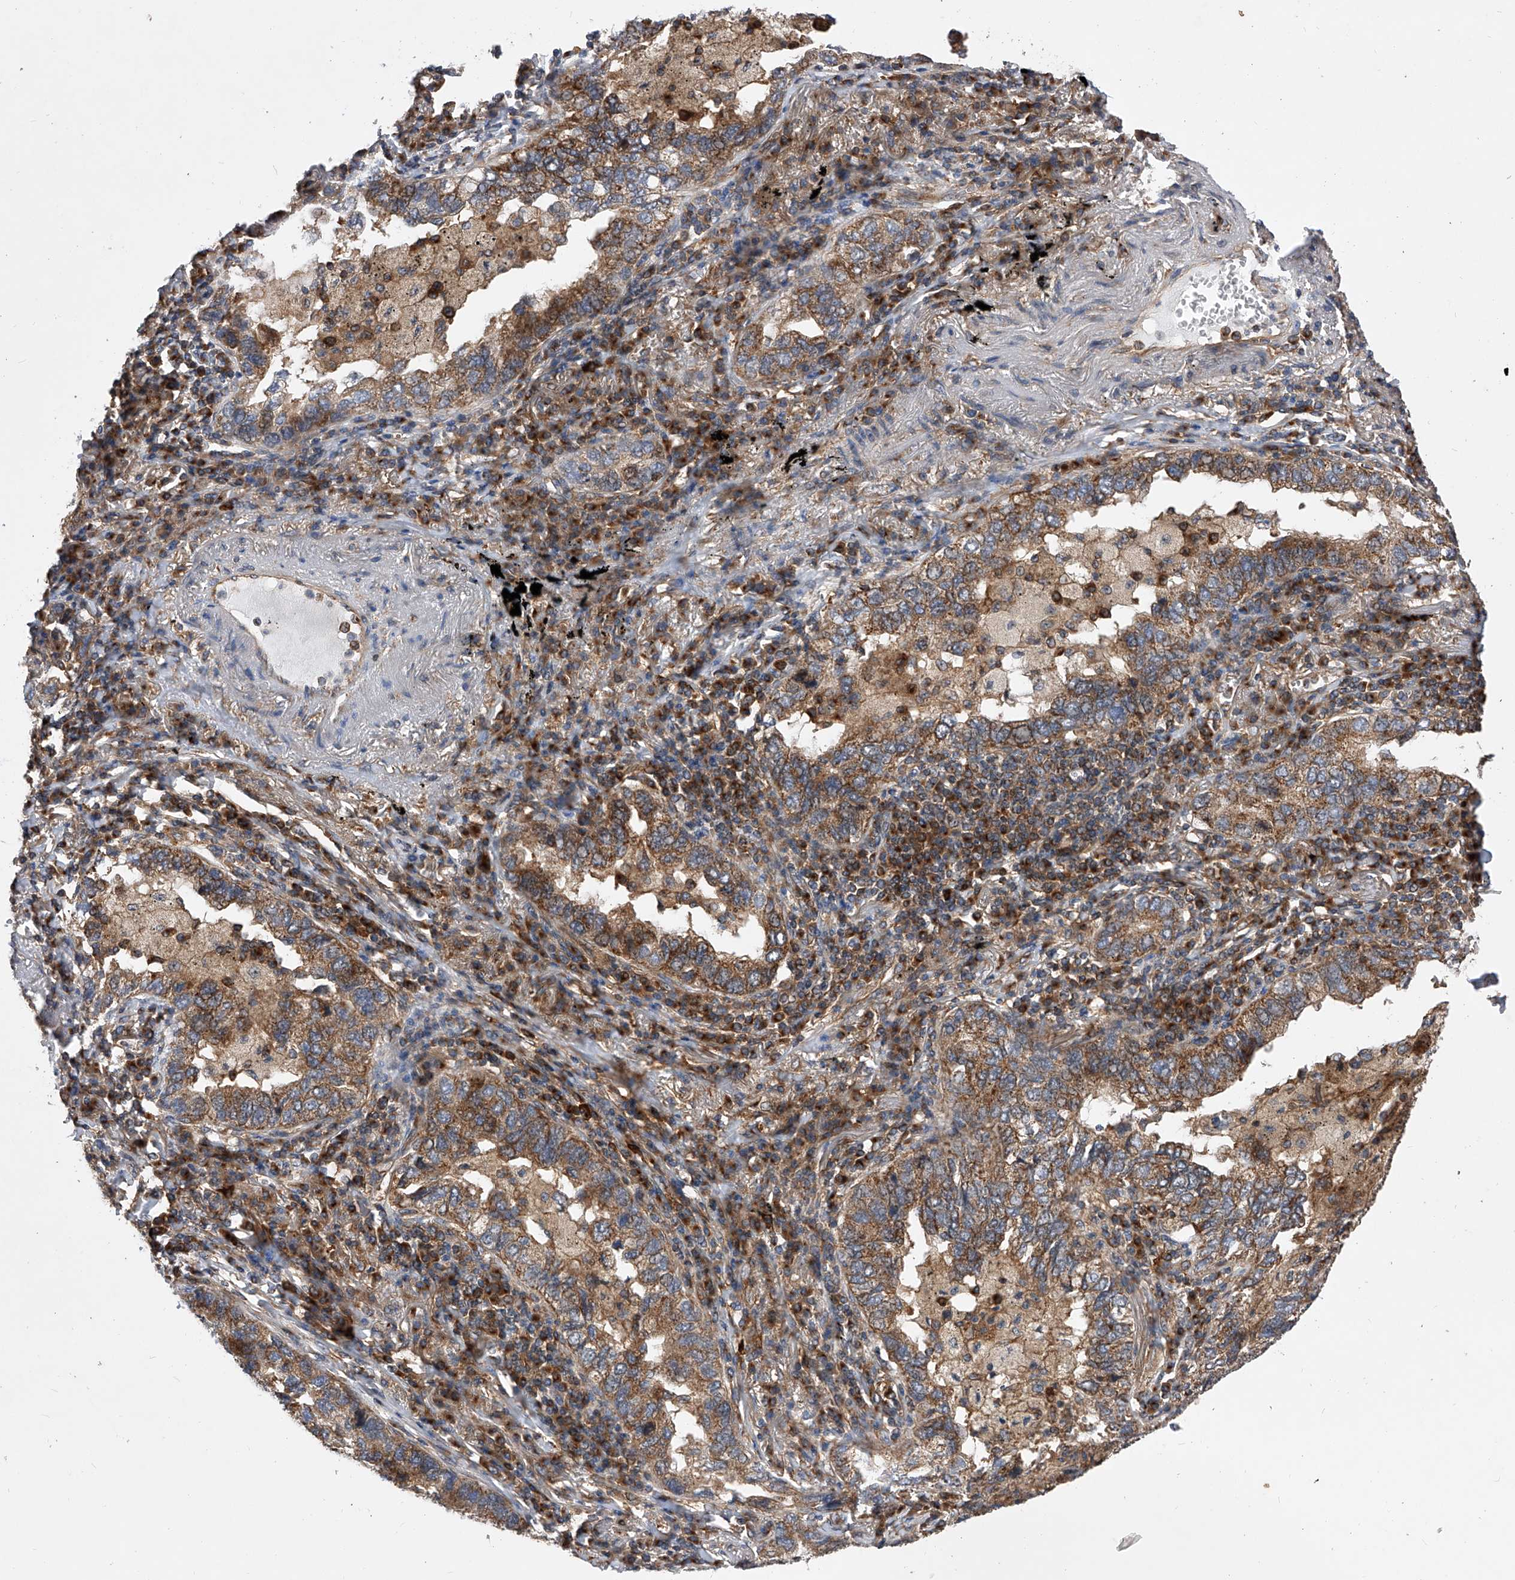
{"staining": {"intensity": "moderate", "quantity": ">75%", "location": "cytoplasmic/membranous"}, "tissue": "lung cancer", "cell_type": "Tumor cells", "image_type": "cancer", "snomed": [{"axis": "morphology", "description": "Adenocarcinoma, NOS"}, {"axis": "topography", "description": "Lung"}], "caption": "An image showing moderate cytoplasmic/membranous expression in approximately >75% of tumor cells in lung adenocarcinoma, as visualized by brown immunohistochemical staining.", "gene": "CFAP410", "patient": {"sex": "male", "age": 65}}